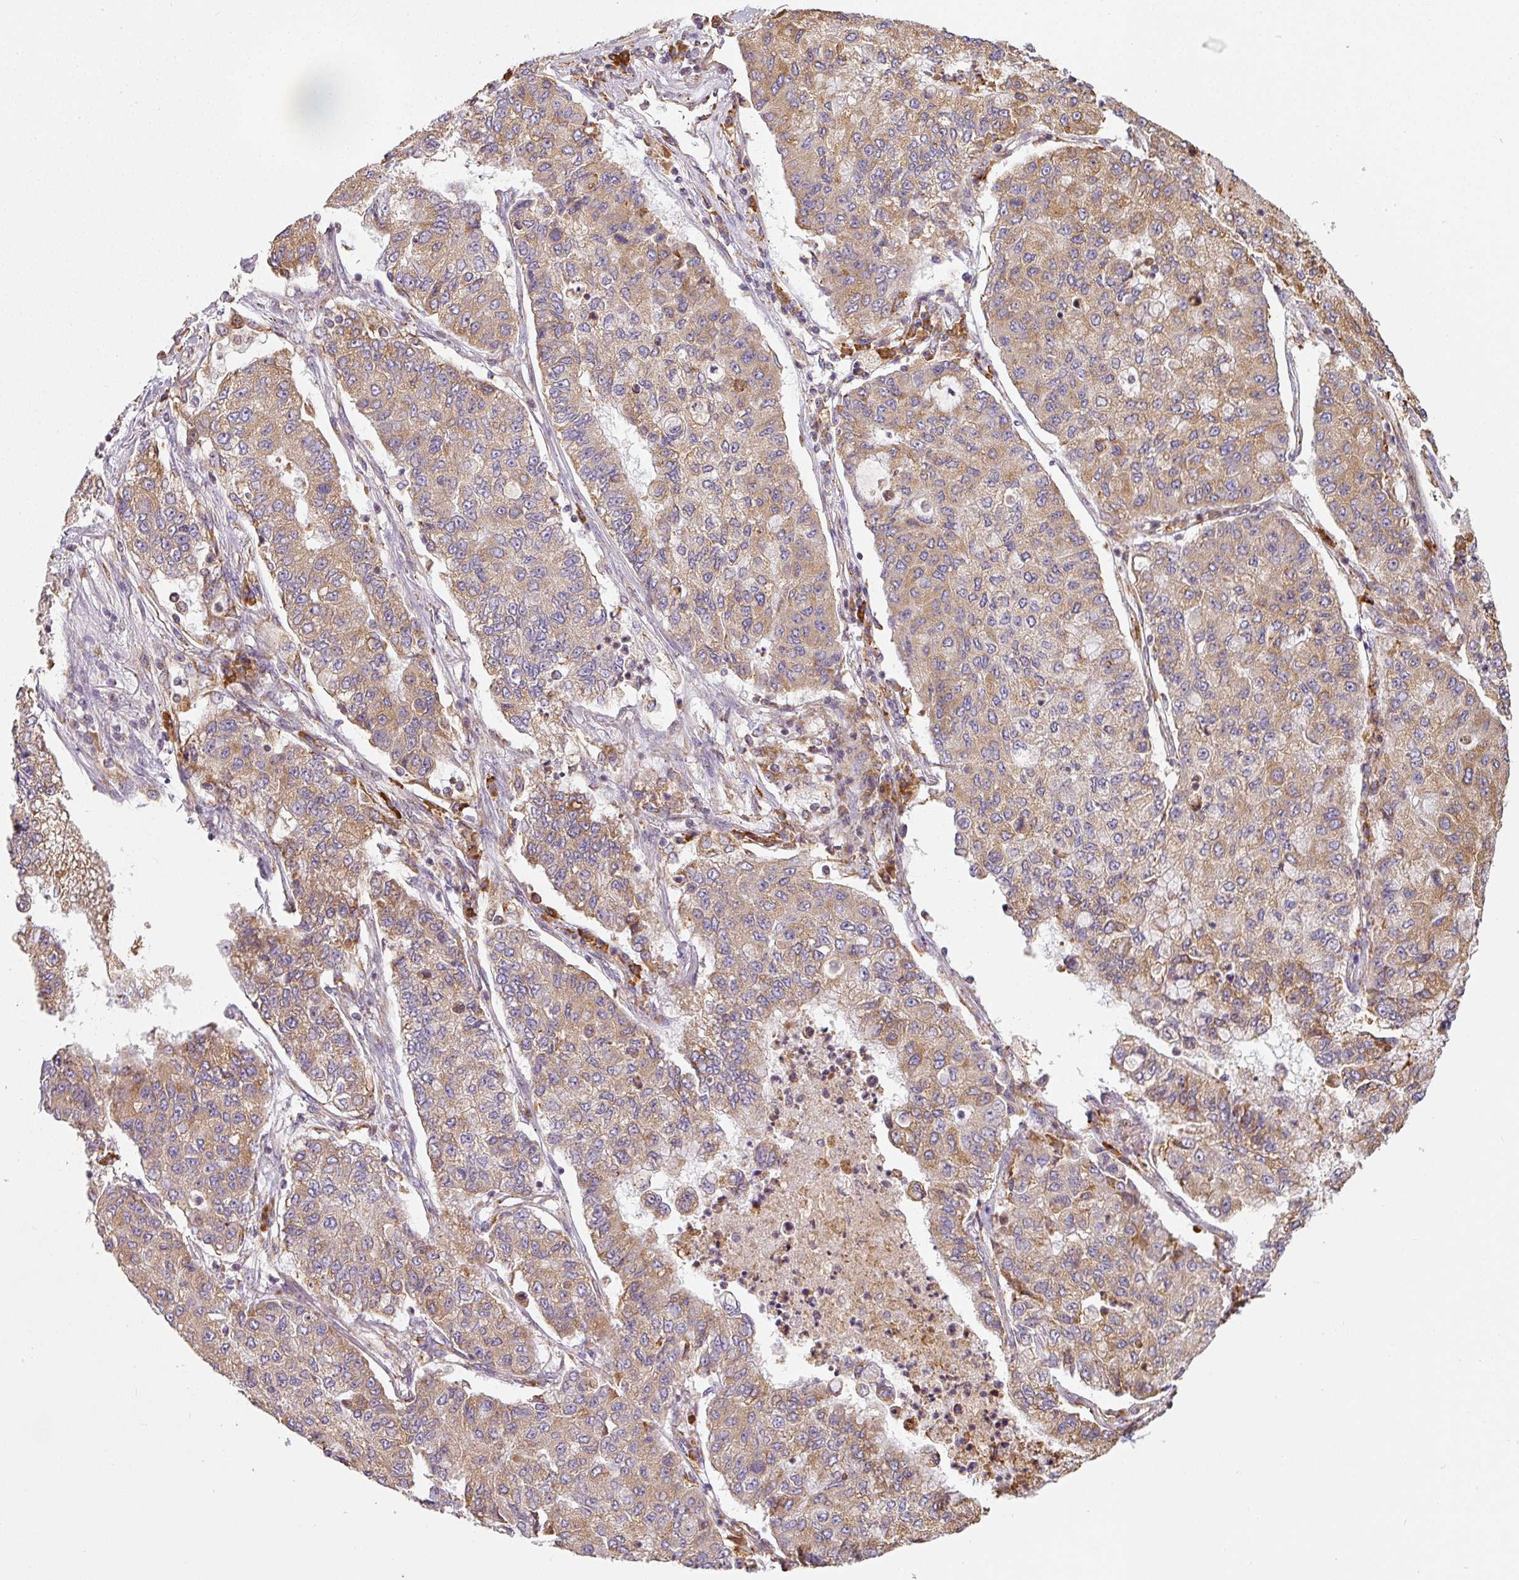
{"staining": {"intensity": "moderate", "quantity": ">75%", "location": "cytoplasmic/membranous"}, "tissue": "lung cancer", "cell_type": "Tumor cells", "image_type": "cancer", "snomed": [{"axis": "morphology", "description": "Squamous cell carcinoma, NOS"}, {"axis": "topography", "description": "Lung"}], "caption": "Protein staining of lung squamous cell carcinoma tissue reveals moderate cytoplasmic/membranous expression in about >75% of tumor cells.", "gene": "MORN4", "patient": {"sex": "male", "age": 74}}